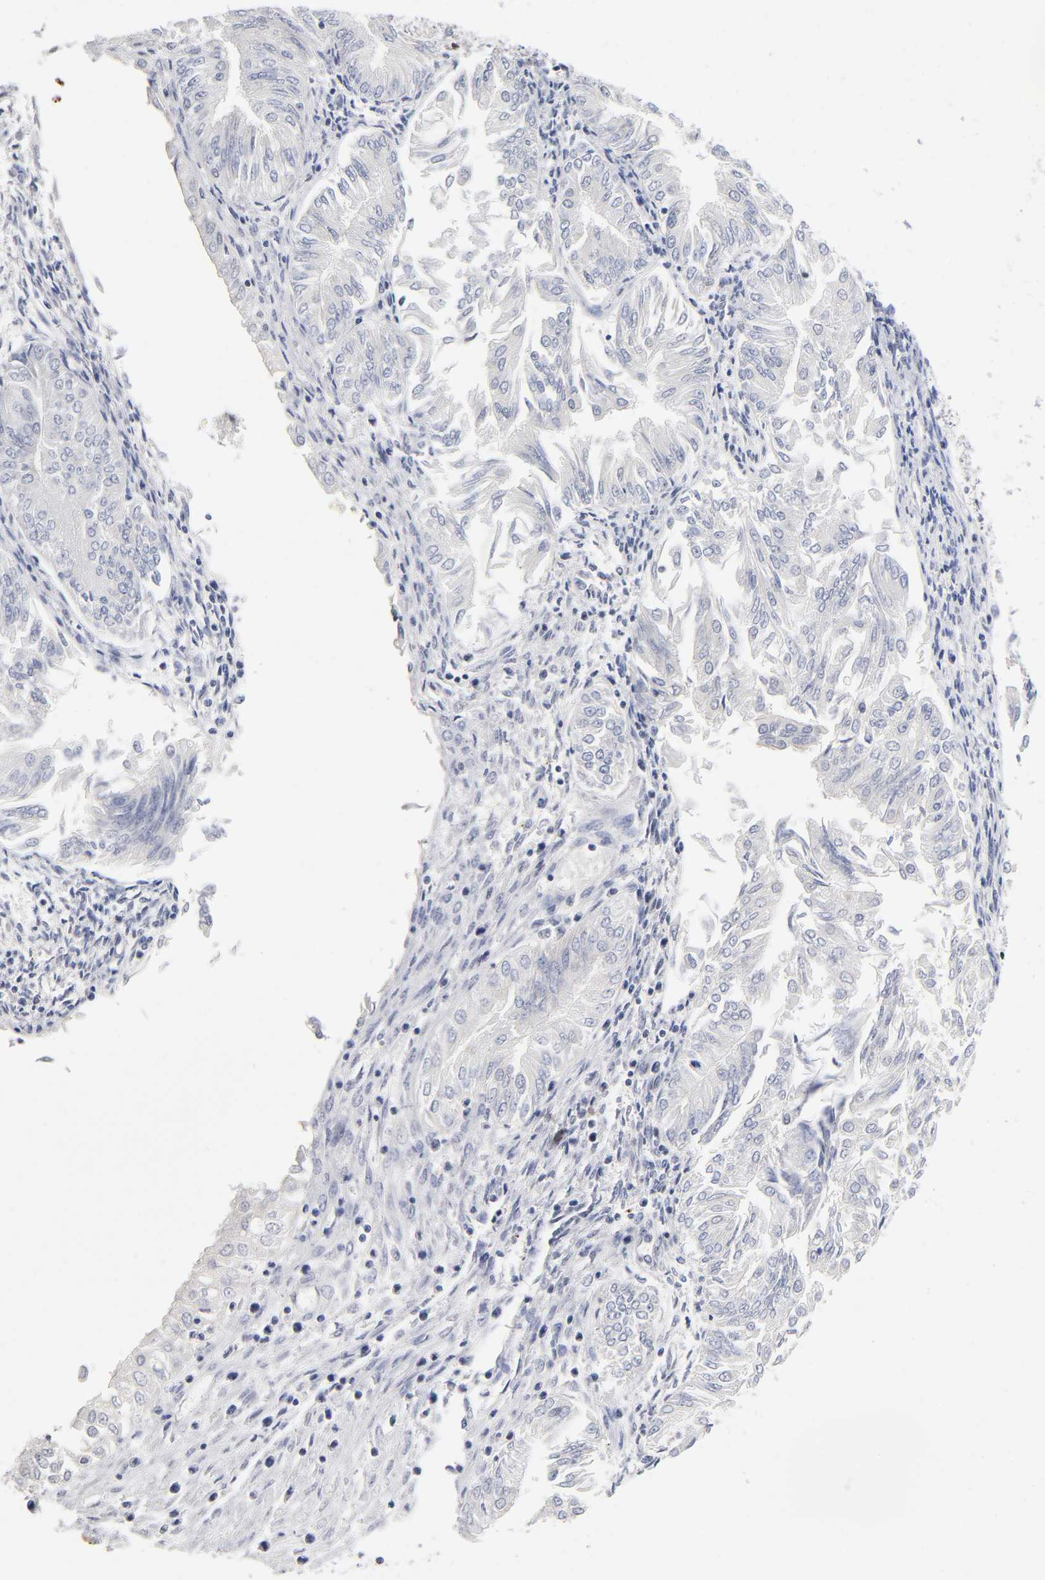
{"staining": {"intensity": "negative", "quantity": "none", "location": "none"}, "tissue": "endometrial cancer", "cell_type": "Tumor cells", "image_type": "cancer", "snomed": [{"axis": "morphology", "description": "Adenocarcinoma, NOS"}, {"axis": "topography", "description": "Endometrium"}], "caption": "A histopathology image of human endometrial cancer (adenocarcinoma) is negative for staining in tumor cells.", "gene": "NR3C1", "patient": {"sex": "female", "age": 53}}